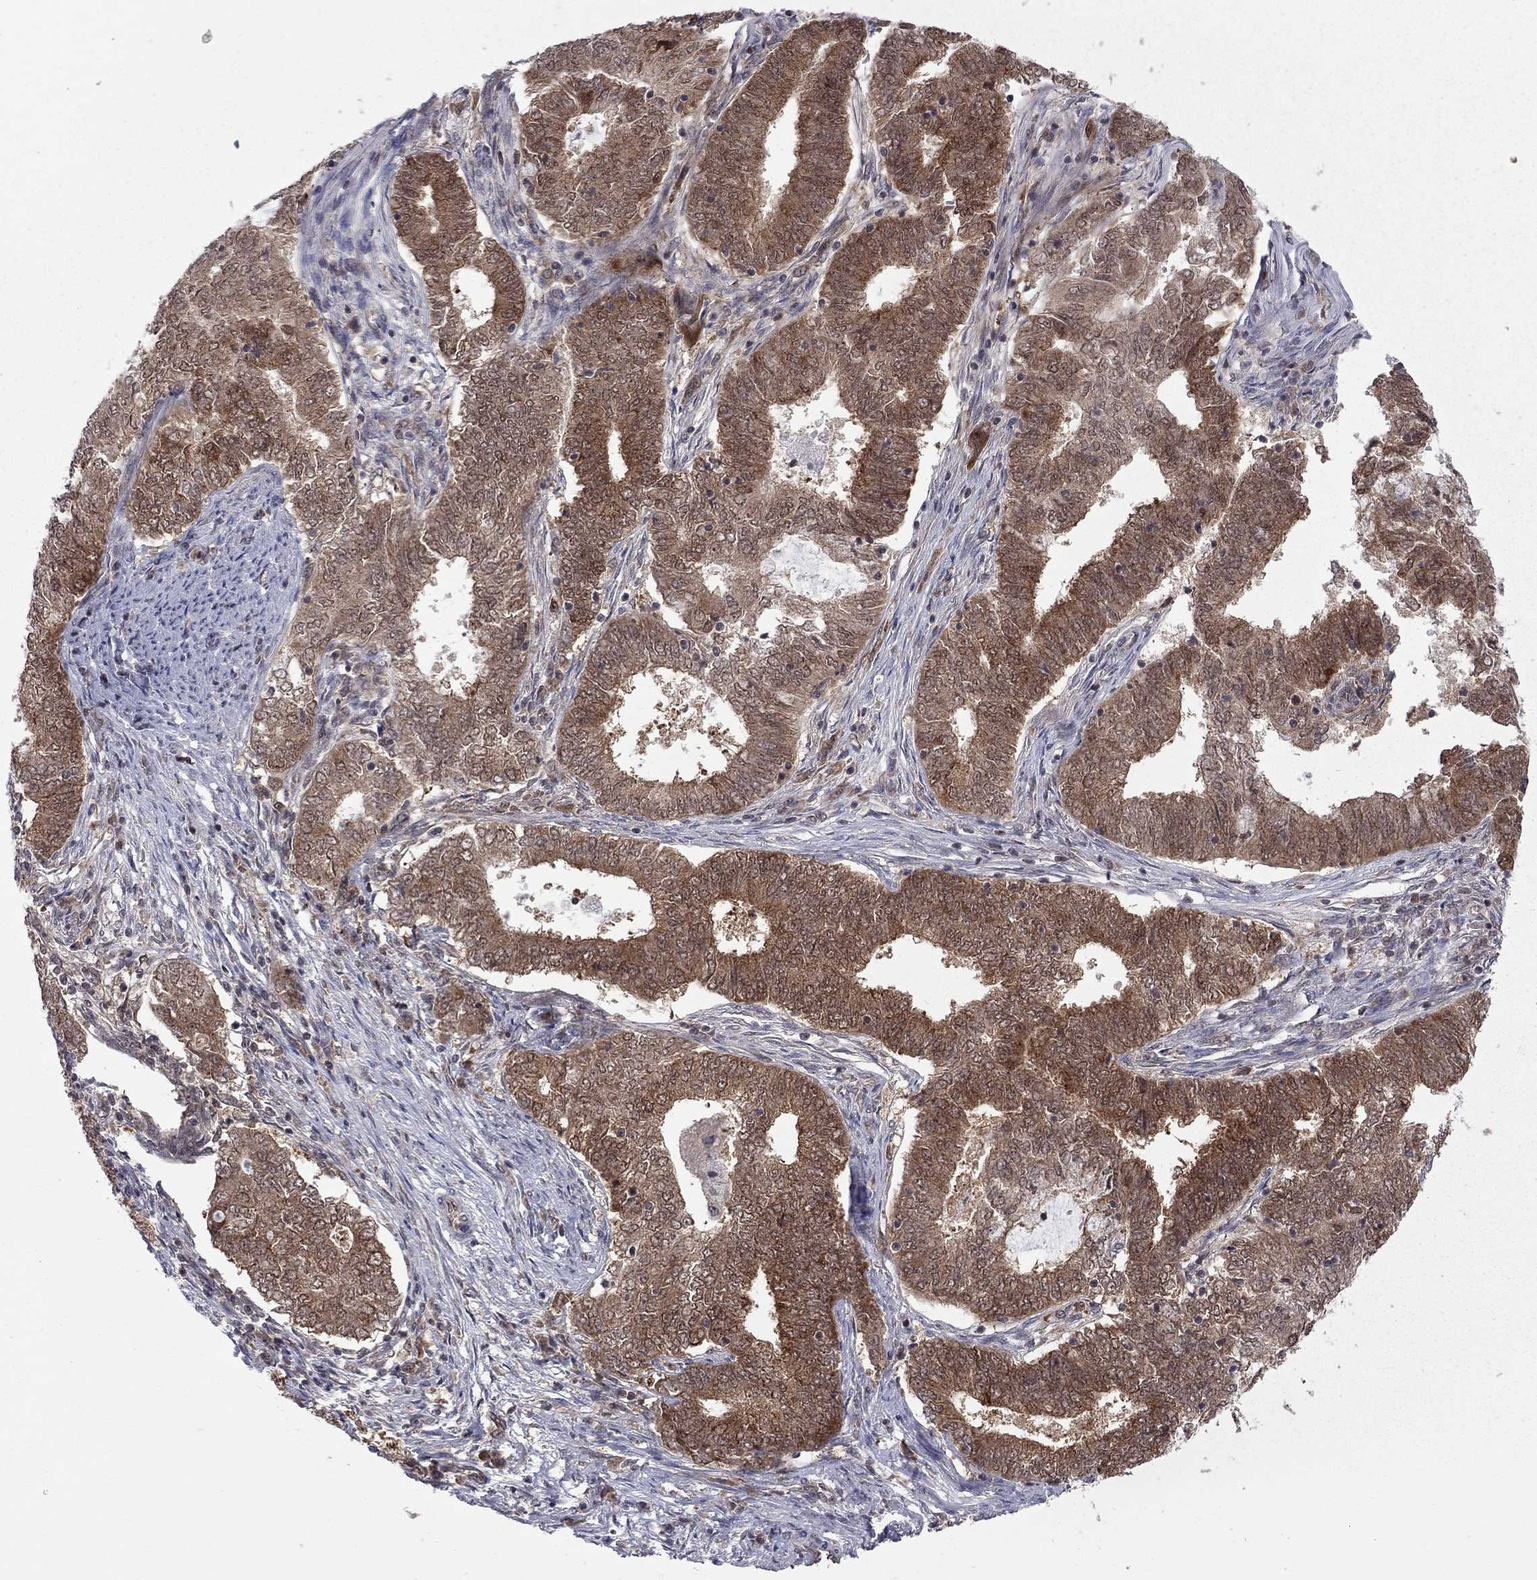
{"staining": {"intensity": "moderate", "quantity": ">75%", "location": "cytoplasmic/membranous"}, "tissue": "endometrial cancer", "cell_type": "Tumor cells", "image_type": "cancer", "snomed": [{"axis": "morphology", "description": "Adenocarcinoma, NOS"}, {"axis": "topography", "description": "Endometrium"}], "caption": "Tumor cells display medium levels of moderate cytoplasmic/membranous staining in about >75% of cells in human endometrial cancer.", "gene": "NAA50", "patient": {"sex": "female", "age": 62}}